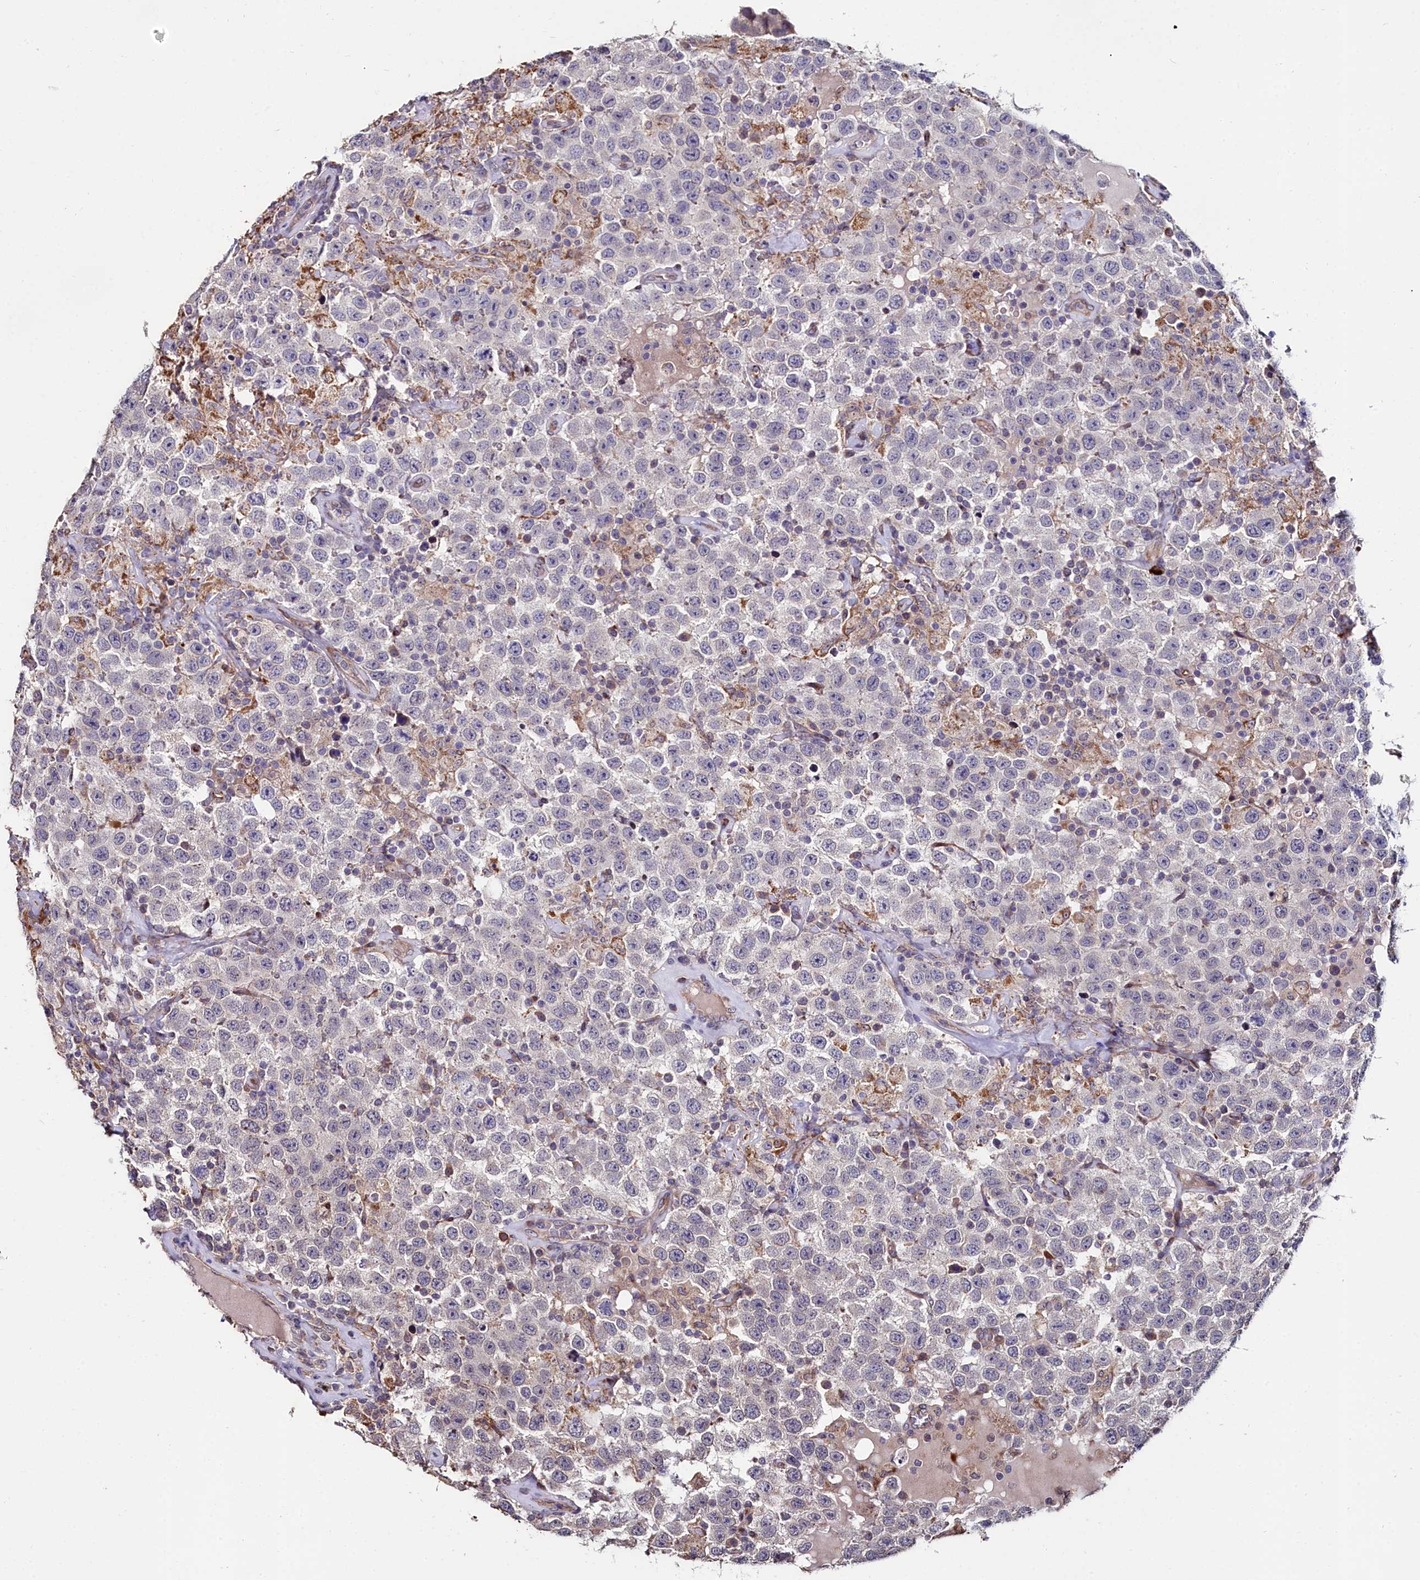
{"staining": {"intensity": "negative", "quantity": "none", "location": "none"}, "tissue": "testis cancer", "cell_type": "Tumor cells", "image_type": "cancer", "snomed": [{"axis": "morphology", "description": "Seminoma, NOS"}, {"axis": "topography", "description": "Testis"}], "caption": "Human testis cancer stained for a protein using immunohistochemistry shows no expression in tumor cells.", "gene": "C4orf19", "patient": {"sex": "male", "age": 41}}